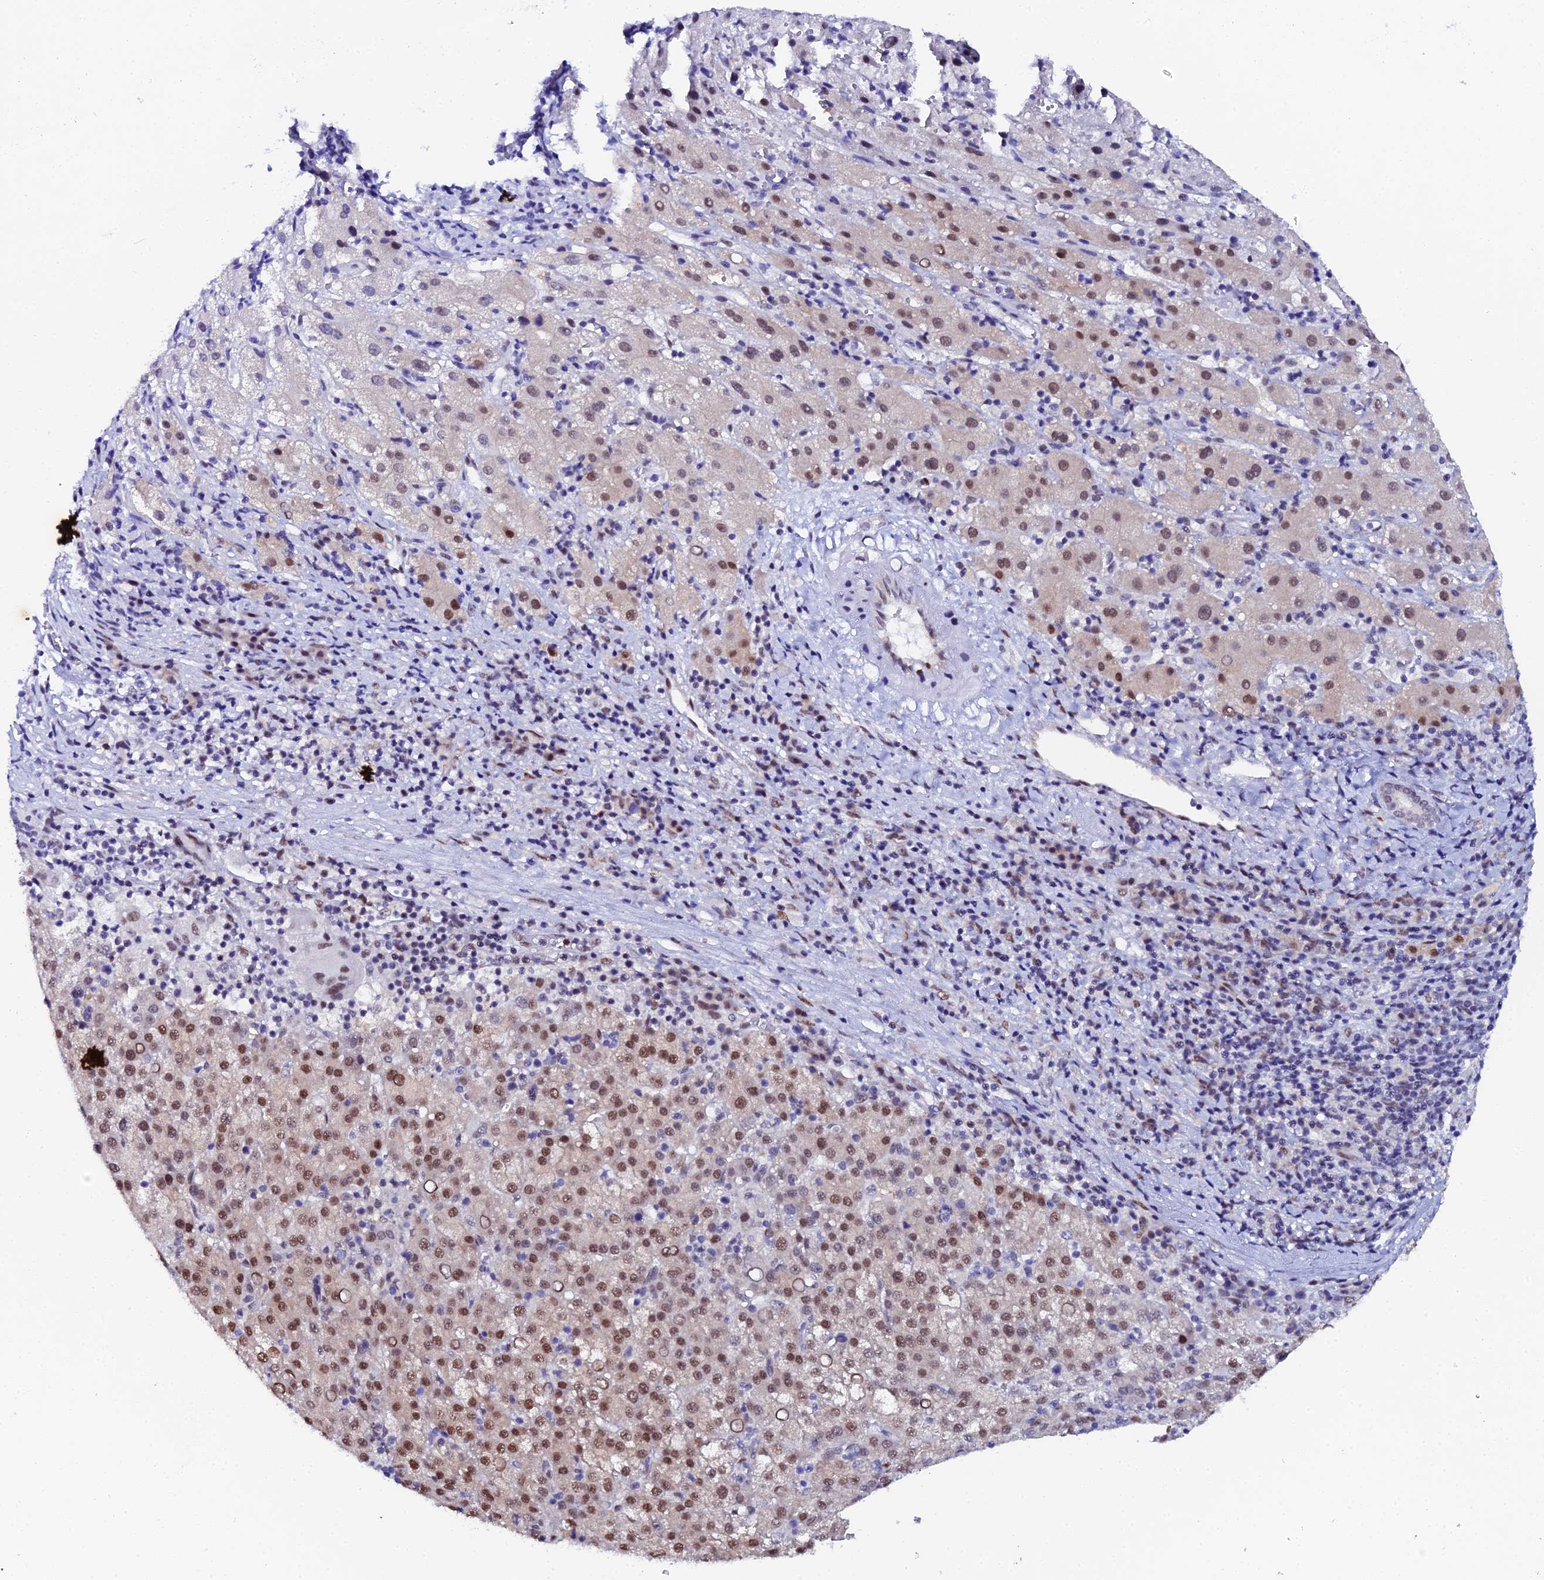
{"staining": {"intensity": "moderate", "quantity": ">75%", "location": "nuclear"}, "tissue": "liver cancer", "cell_type": "Tumor cells", "image_type": "cancer", "snomed": [{"axis": "morphology", "description": "Carcinoma, Hepatocellular, NOS"}, {"axis": "topography", "description": "Liver"}], "caption": "There is medium levels of moderate nuclear expression in tumor cells of liver hepatocellular carcinoma, as demonstrated by immunohistochemical staining (brown color).", "gene": "TIFA", "patient": {"sex": "female", "age": 58}}